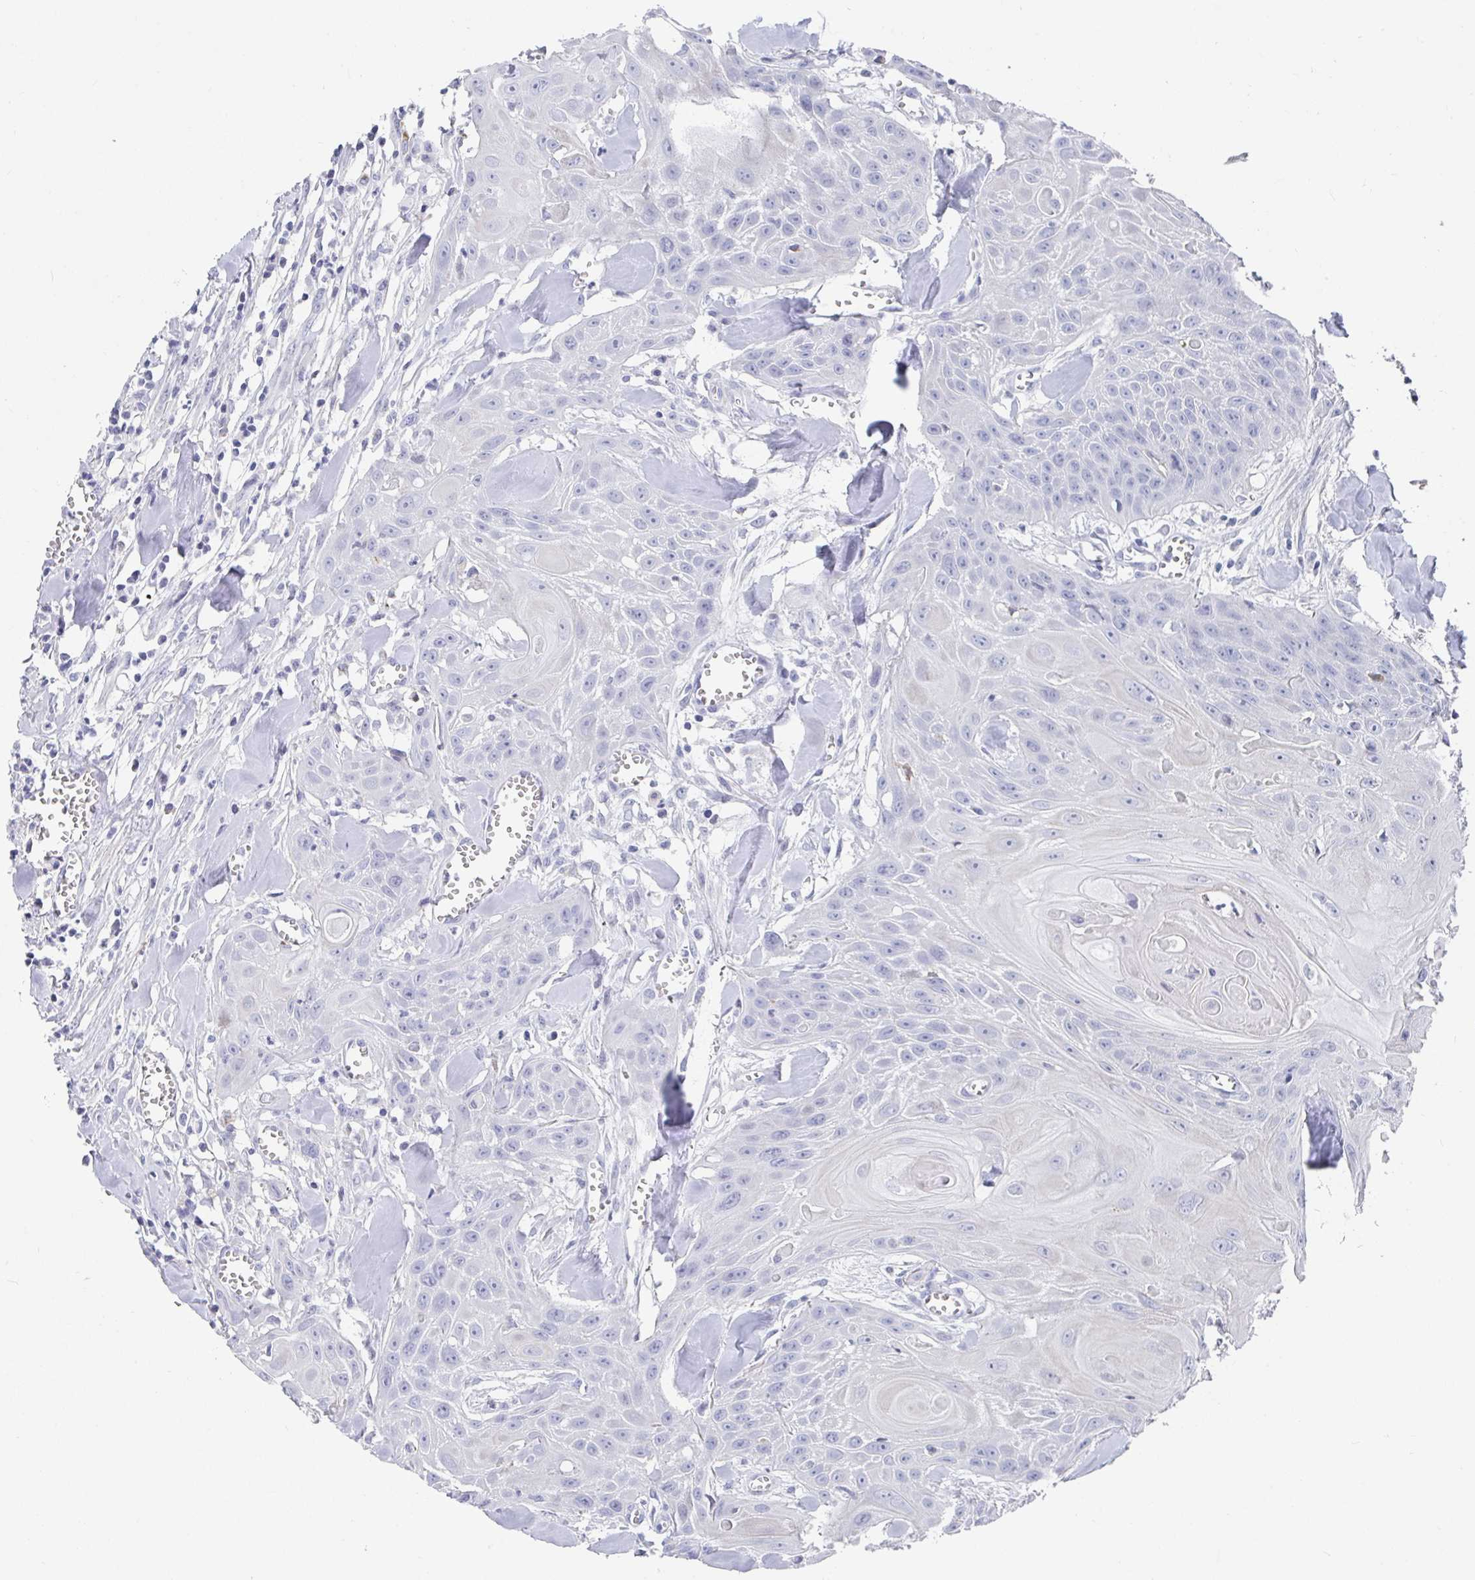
{"staining": {"intensity": "negative", "quantity": "none", "location": "none"}, "tissue": "head and neck cancer", "cell_type": "Tumor cells", "image_type": "cancer", "snomed": [{"axis": "morphology", "description": "Squamous cell carcinoma, NOS"}, {"axis": "topography", "description": "Lymph node"}, {"axis": "topography", "description": "Salivary gland"}, {"axis": "topography", "description": "Head-Neck"}], "caption": "Tumor cells show no significant expression in squamous cell carcinoma (head and neck).", "gene": "ZFP82", "patient": {"sex": "female", "age": 74}}